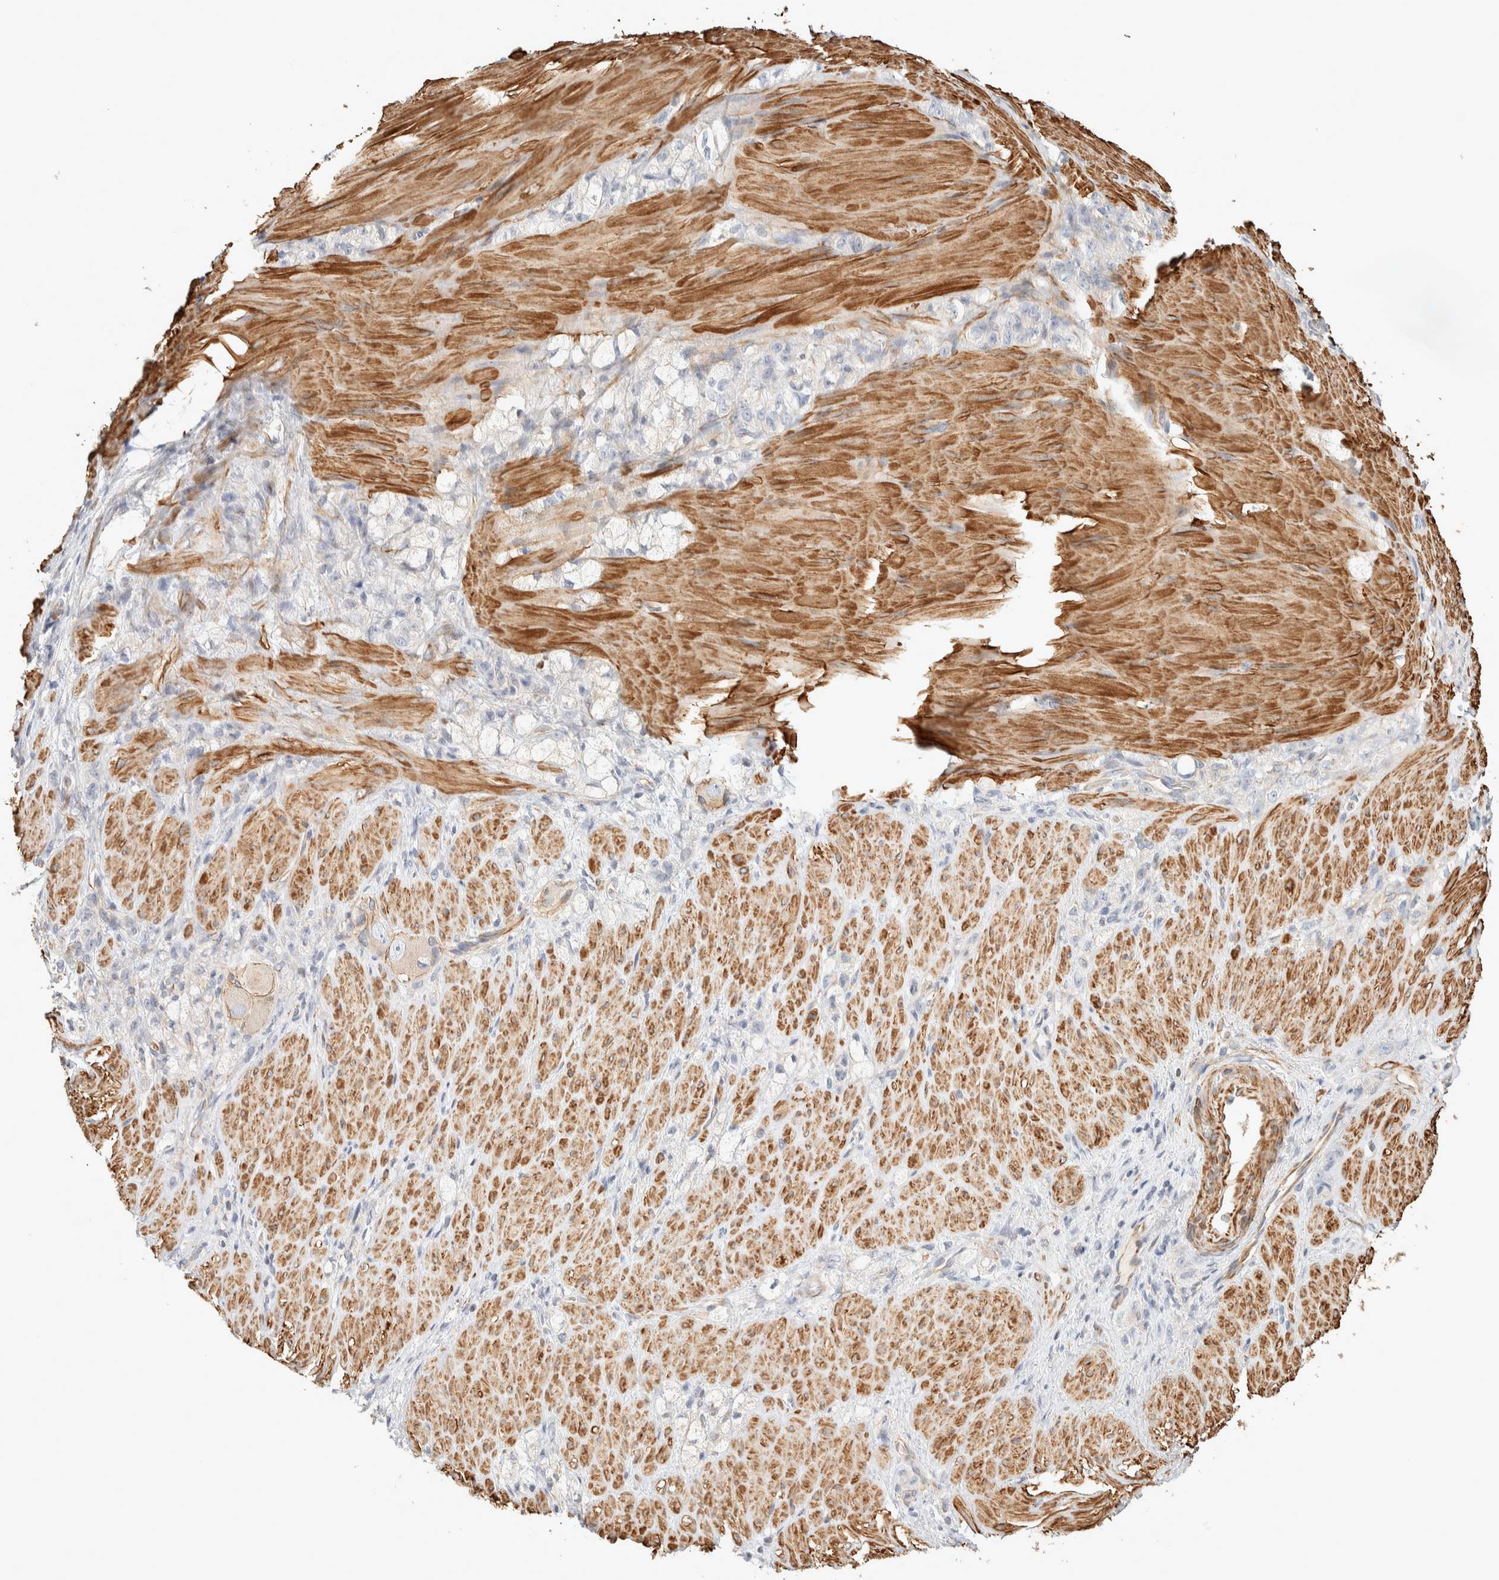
{"staining": {"intensity": "negative", "quantity": "none", "location": "none"}, "tissue": "stomach cancer", "cell_type": "Tumor cells", "image_type": "cancer", "snomed": [{"axis": "morphology", "description": "Normal tissue, NOS"}, {"axis": "morphology", "description": "Adenocarcinoma, NOS"}, {"axis": "topography", "description": "Stomach"}], "caption": "The micrograph demonstrates no significant expression in tumor cells of adenocarcinoma (stomach).", "gene": "CDR2", "patient": {"sex": "male", "age": 82}}